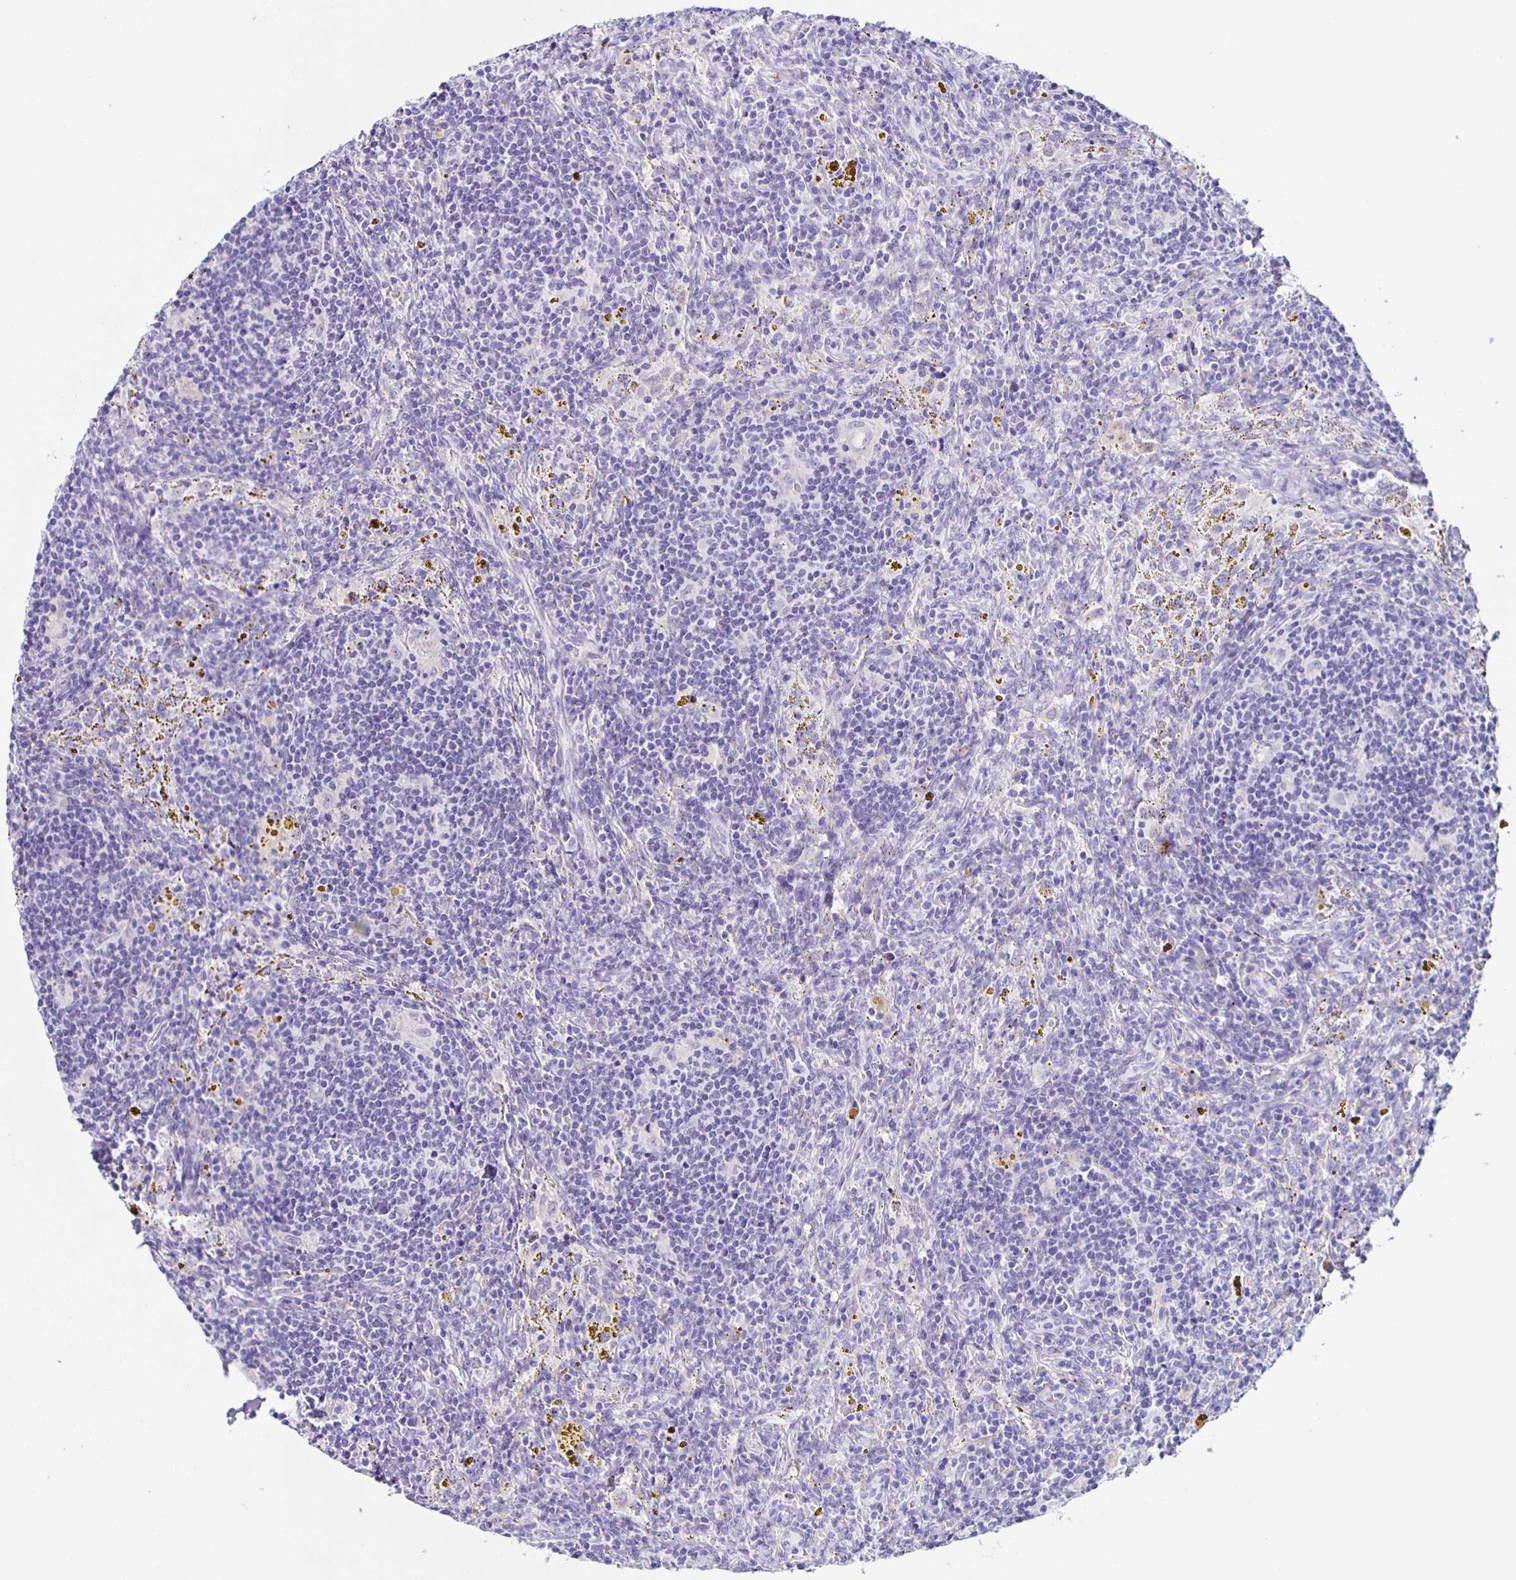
{"staining": {"intensity": "negative", "quantity": "none", "location": "none"}, "tissue": "lymphoma", "cell_type": "Tumor cells", "image_type": "cancer", "snomed": [{"axis": "morphology", "description": "Malignant lymphoma, non-Hodgkin's type, Low grade"}, {"axis": "topography", "description": "Spleen"}], "caption": "An immunohistochemistry photomicrograph of lymphoma is shown. There is no staining in tumor cells of lymphoma.", "gene": "AQP6", "patient": {"sex": "female", "age": 70}}